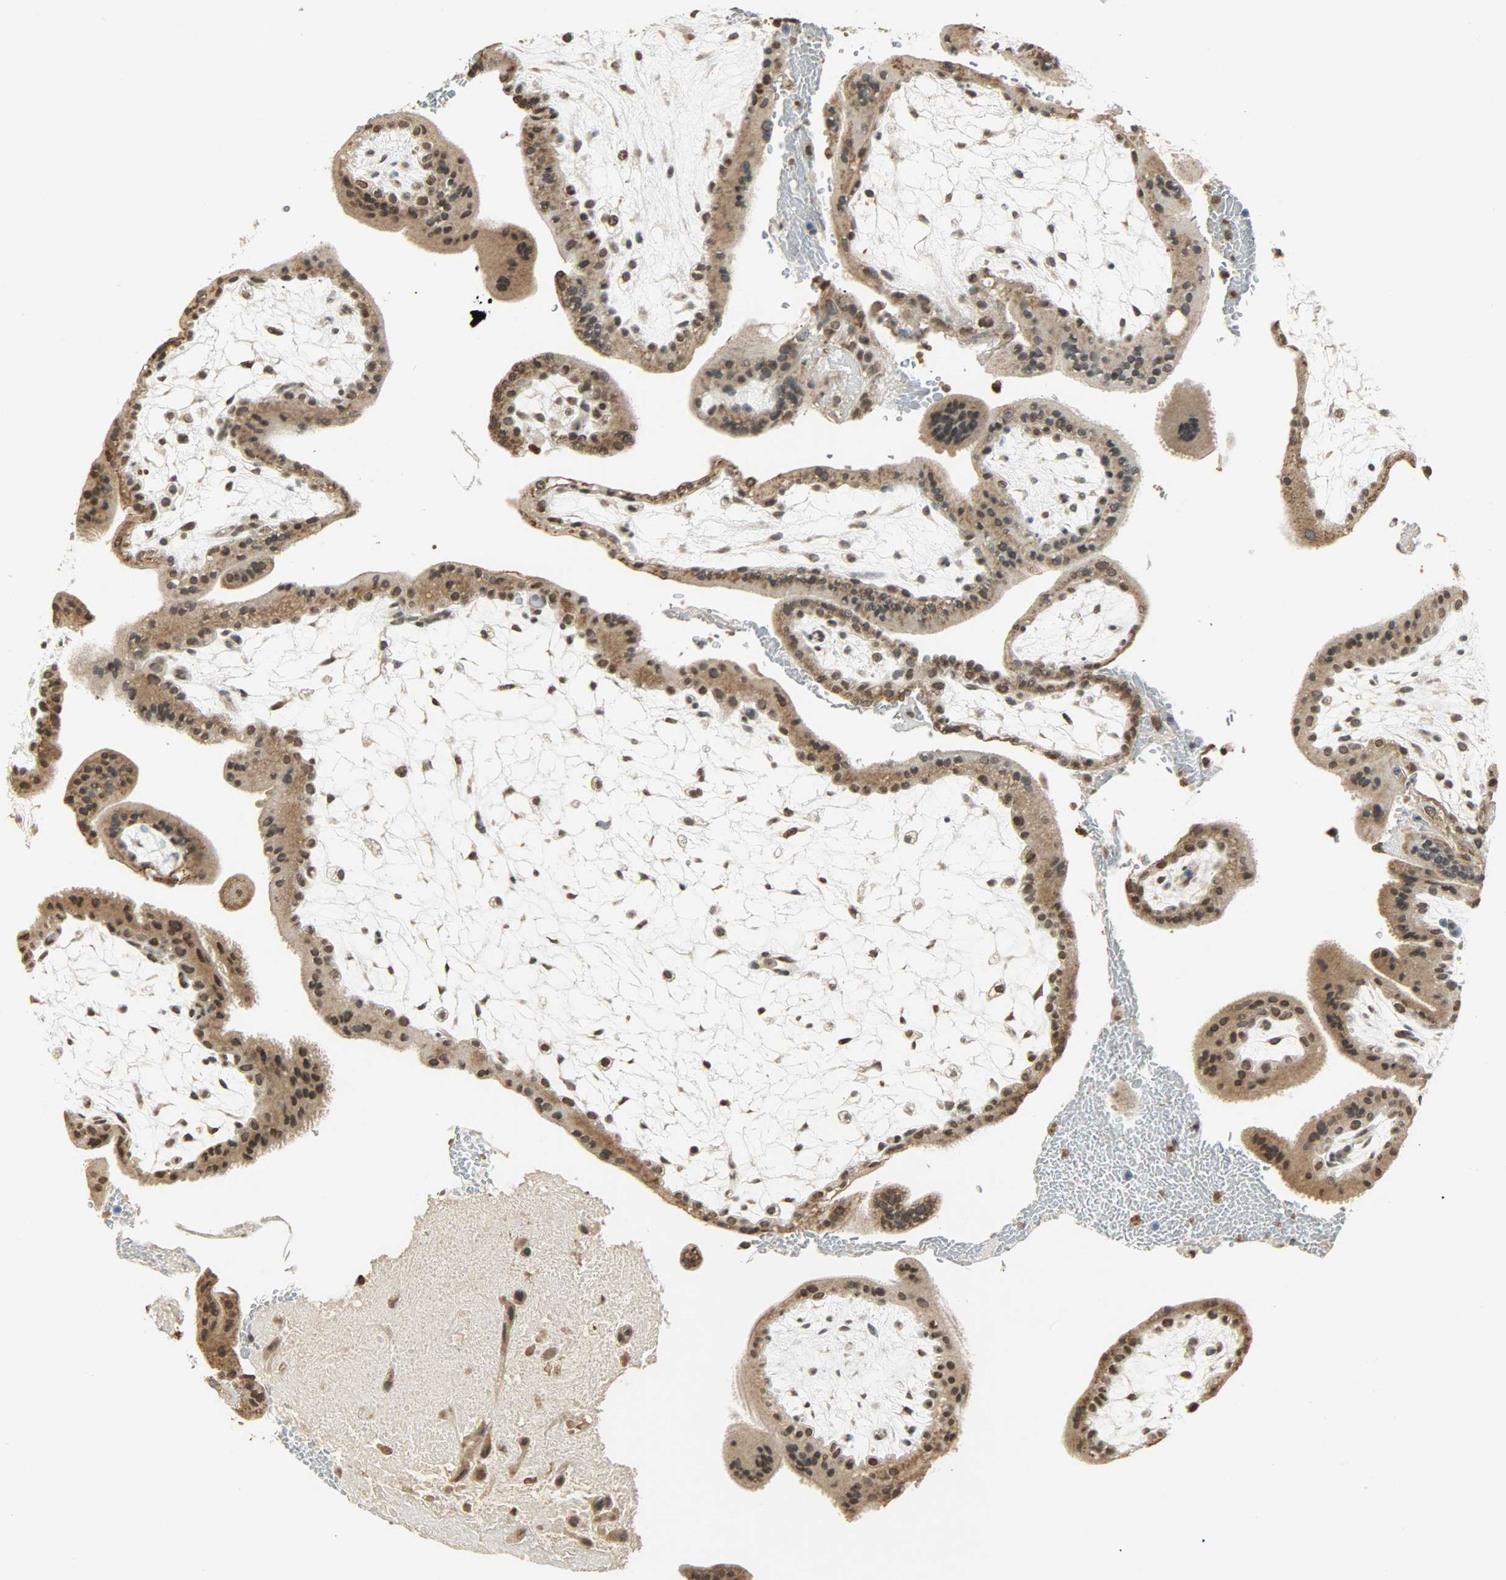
{"staining": {"intensity": "moderate", "quantity": "25%-75%", "location": "cytoplasmic/membranous,nuclear"}, "tissue": "placenta", "cell_type": "Trophoblastic cells", "image_type": "normal", "snomed": [{"axis": "morphology", "description": "Normal tissue, NOS"}, {"axis": "topography", "description": "Placenta"}], "caption": "The photomicrograph shows staining of benign placenta, revealing moderate cytoplasmic/membranous,nuclear protein positivity (brown color) within trophoblastic cells.", "gene": "SMARCA5", "patient": {"sex": "female", "age": 35}}